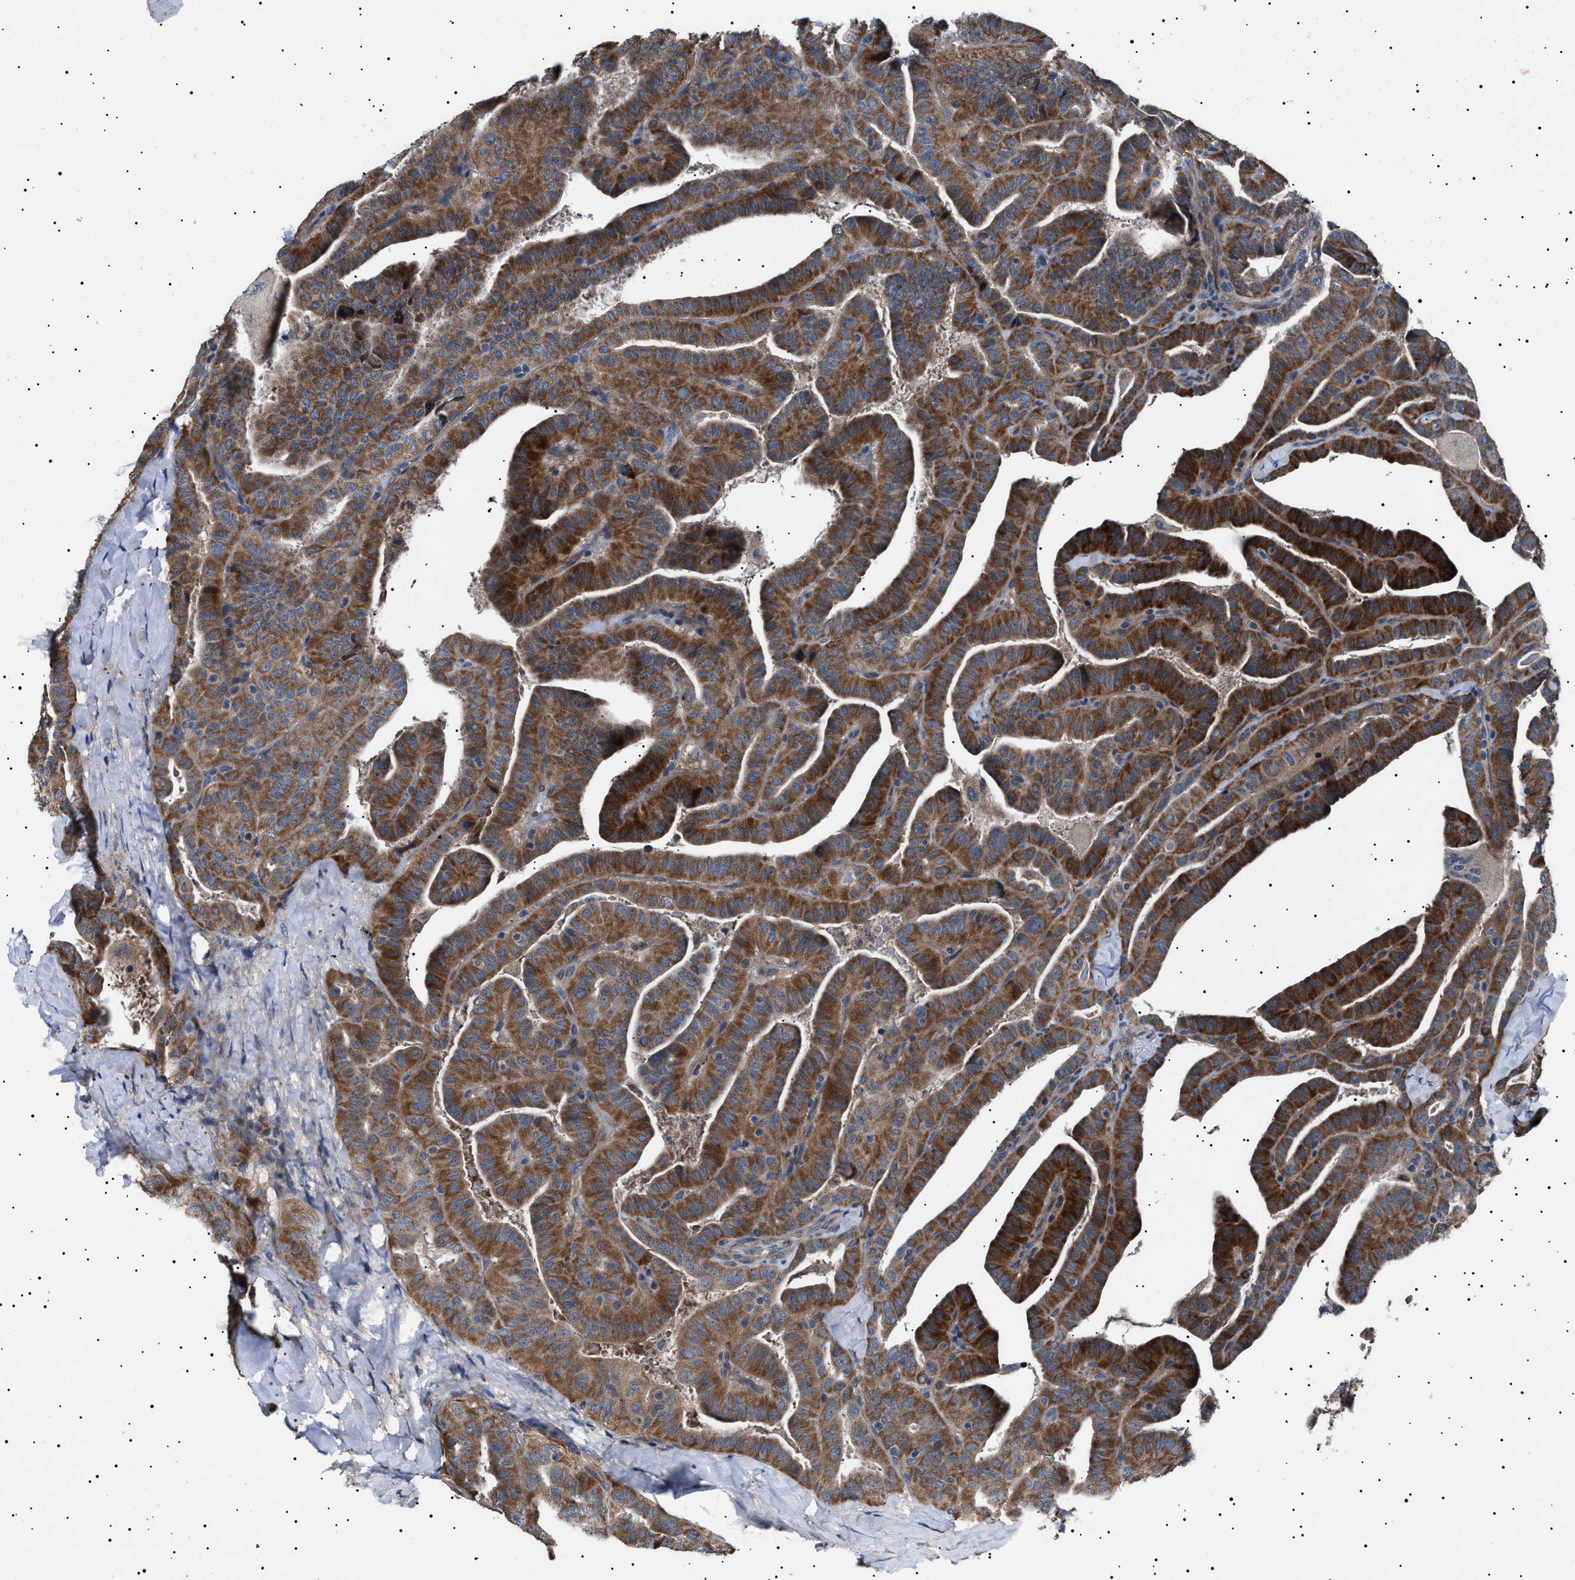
{"staining": {"intensity": "strong", "quantity": ">75%", "location": "cytoplasmic/membranous"}, "tissue": "thyroid cancer", "cell_type": "Tumor cells", "image_type": "cancer", "snomed": [{"axis": "morphology", "description": "Papillary adenocarcinoma, NOS"}, {"axis": "topography", "description": "Thyroid gland"}], "caption": "Thyroid cancer stained with DAB IHC displays high levels of strong cytoplasmic/membranous positivity in approximately >75% of tumor cells.", "gene": "PTRH1", "patient": {"sex": "male", "age": 77}}